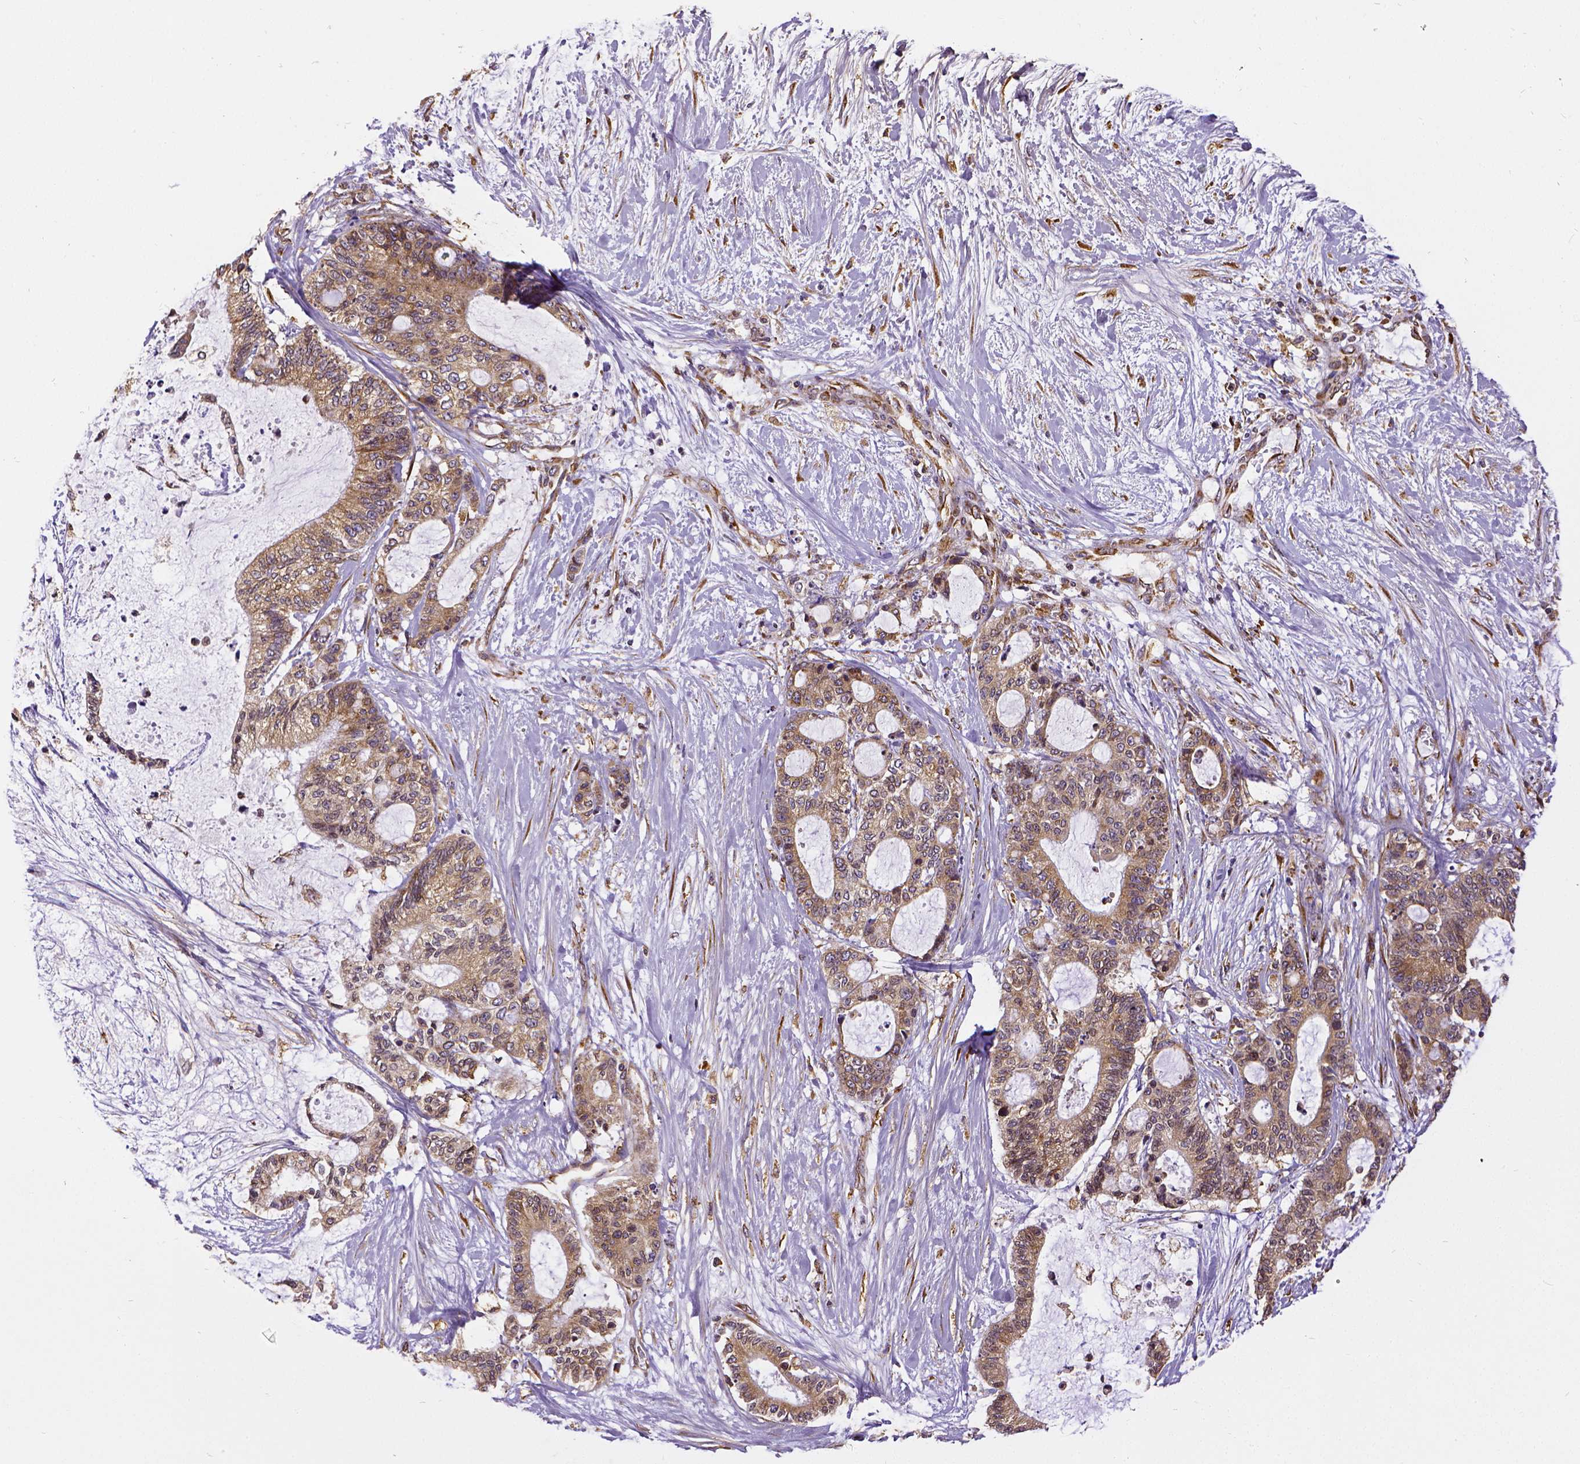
{"staining": {"intensity": "moderate", "quantity": ">75%", "location": "cytoplasmic/membranous"}, "tissue": "liver cancer", "cell_type": "Tumor cells", "image_type": "cancer", "snomed": [{"axis": "morphology", "description": "Normal tissue, NOS"}, {"axis": "morphology", "description": "Cholangiocarcinoma"}, {"axis": "topography", "description": "Liver"}, {"axis": "topography", "description": "Peripheral nerve tissue"}], "caption": "This is a photomicrograph of IHC staining of liver cancer (cholangiocarcinoma), which shows moderate positivity in the cytoplasmic/membranous of tumor cells.", "gene": "MTDH", "patient": {"sex": "female", "age": 73}}